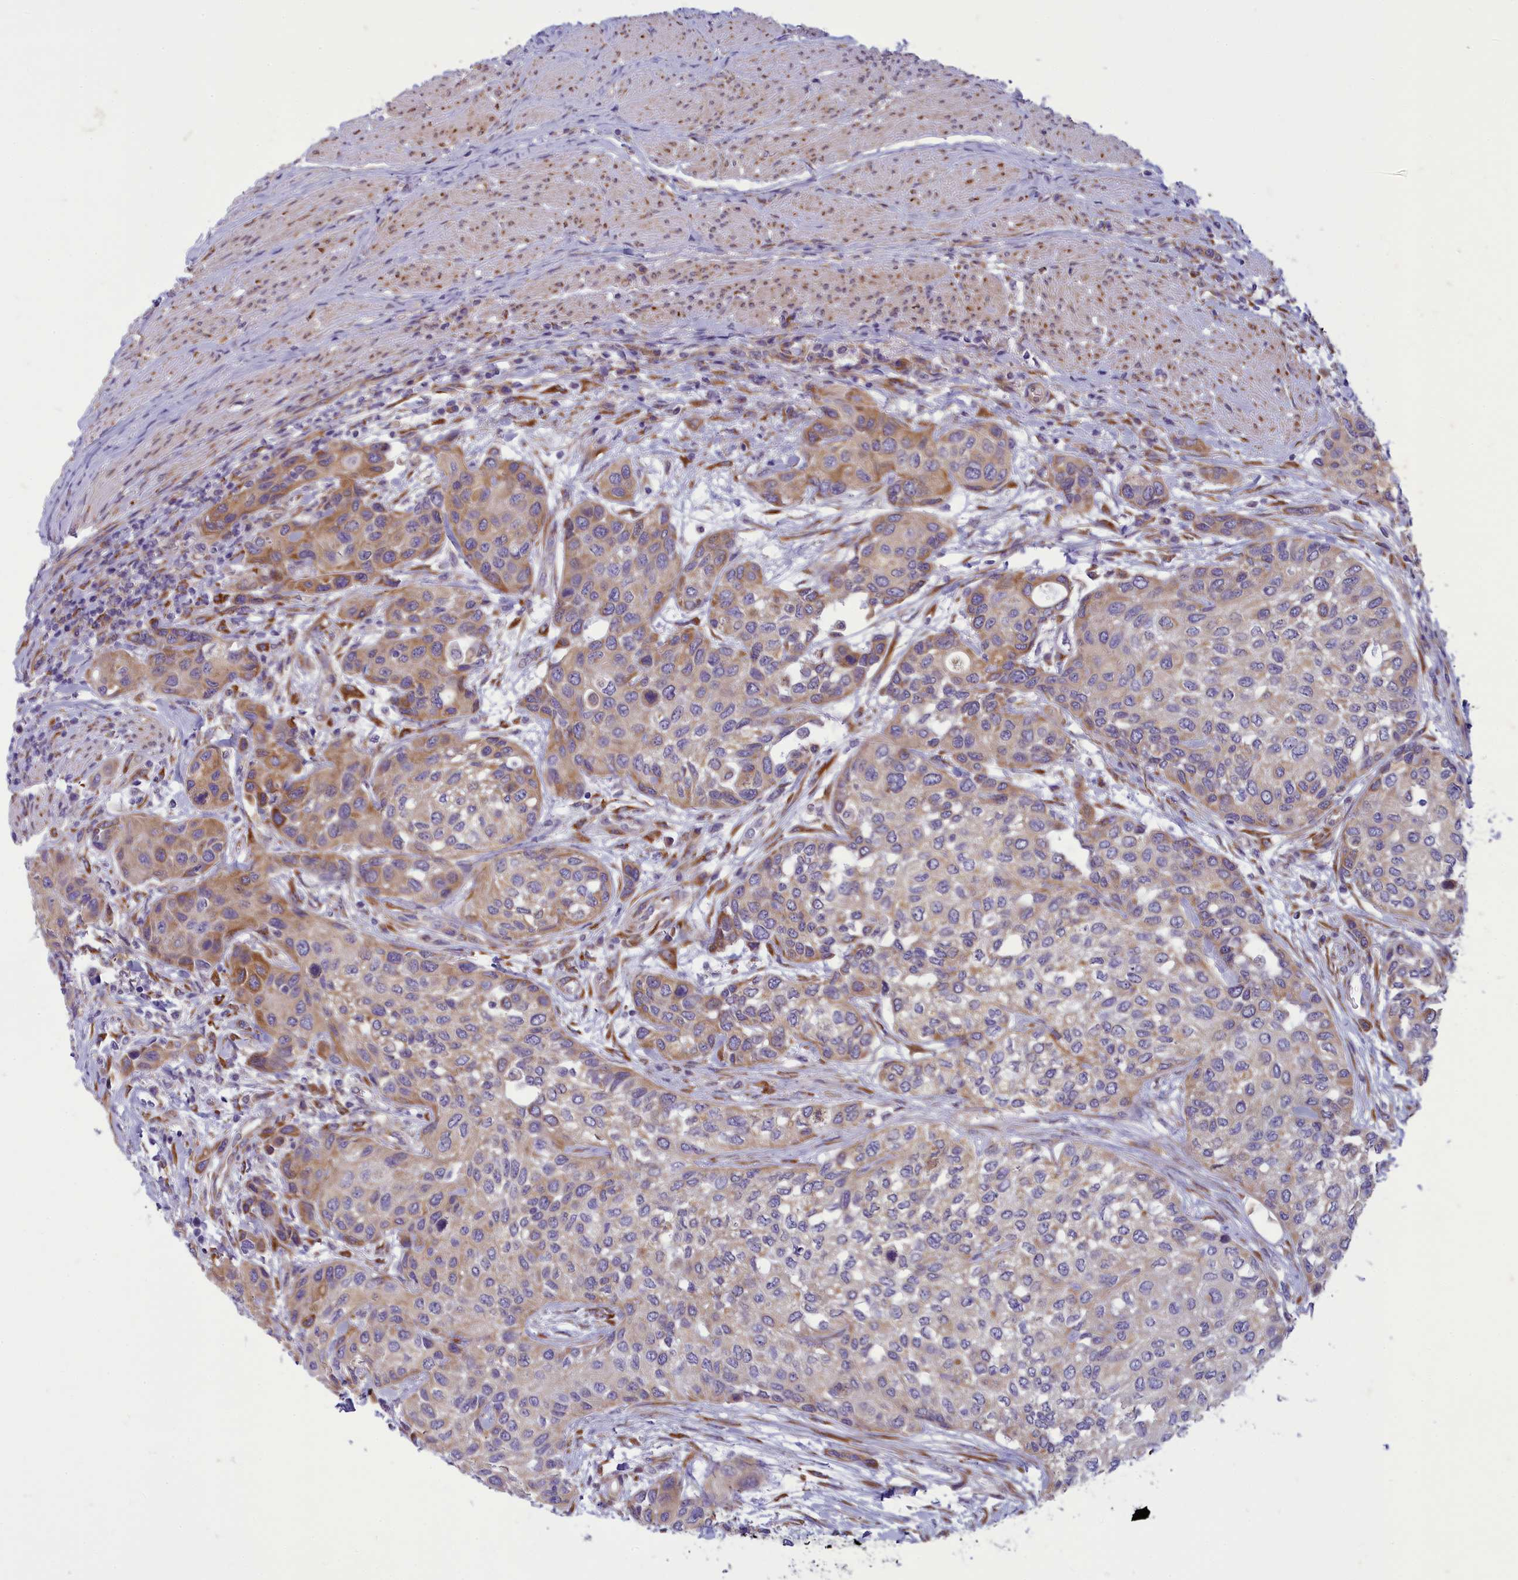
{"staining": {"intensity": "moderate", "quantity": "25%-75%", "location": "cytoplasmic/membranous"}, "tissue": "urothelial cancer", "cell_type": "Tumor cells", "image_type": "cancer", "snomed": [{"axis": "morphology", "description": "Normal tissue, NOS"}, {"axis": "morphology", "description": "Urothelial carcinoma, High grade"}, {"axis": "topography", "description": "Vascular tissue"}, {"axis": "topography", "description": "Urinary bladder"}], "caption": "Tumor cells exhibit medium levels of moderate cytoplasmic/membranous staining in approximately 25%-75% of cells in urothelial cancer. Using DAB (3,3'-diaminobenzidine) (brown) and hematoxylin (blue) stains, captured at high magnification using brightfield microscopy.", "gene": "CENATAC", "patient": {"sex": "female", "age": 56}}